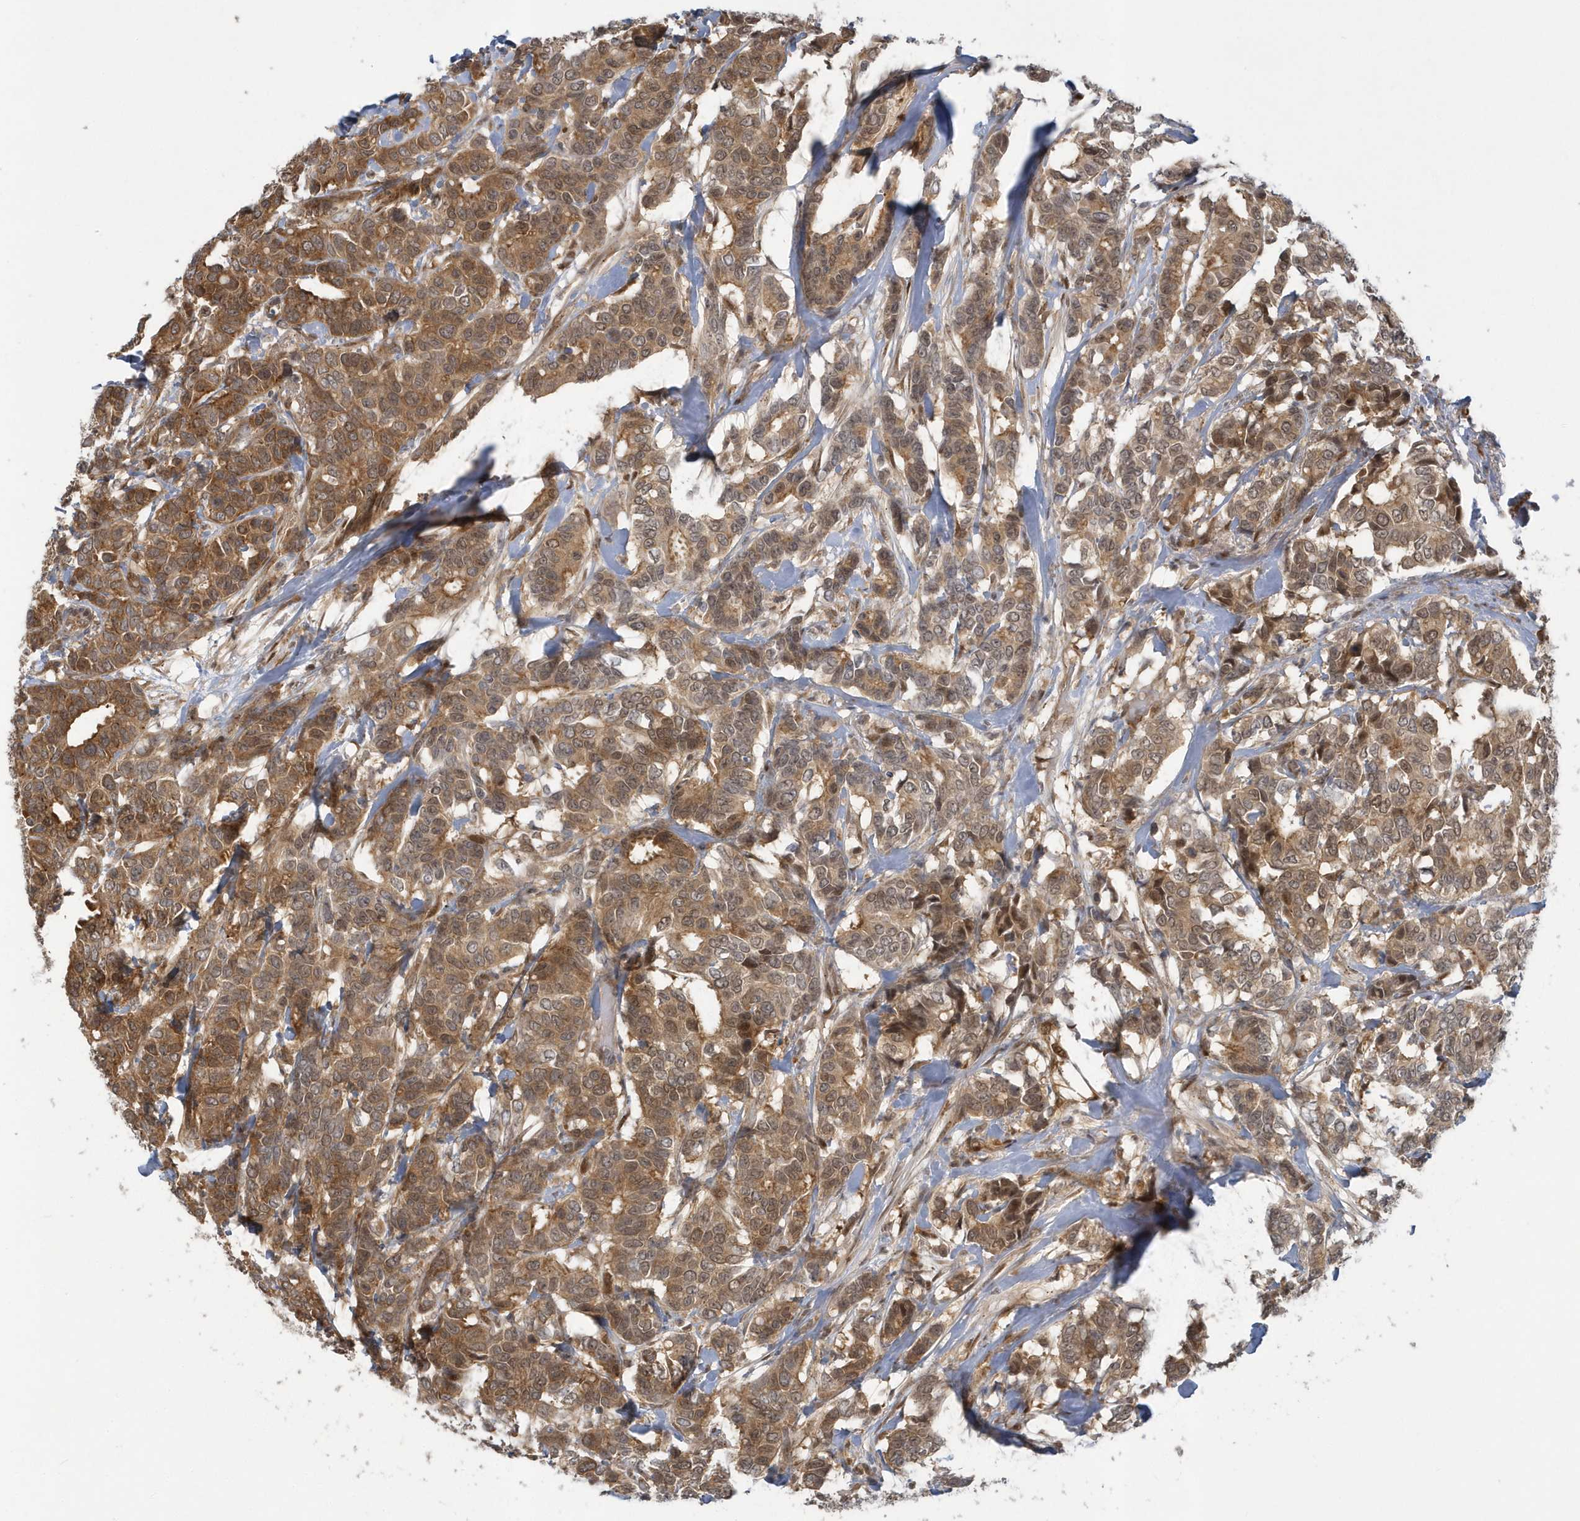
{"staining": {"intensity": "moderate", "quantity": ">75%", "location": "cytoplasmic/membranous"}, "tissue": "breast cancer", "cell_type": "Tumor cells", "image_type": "cancer", "snomed": [{"axis": "morphology", "description": "Duct carcinoma"}, {"axis": "topography", "description": "Breast"}], "caption": "A brown stain shows moderate cytoplasmic/membranous positivity of a protein in infiltrating ductal carcinoma (breast) tumor cells.", "gene": "ATG4A", "patient": {"sex": "female", "age": 87}}